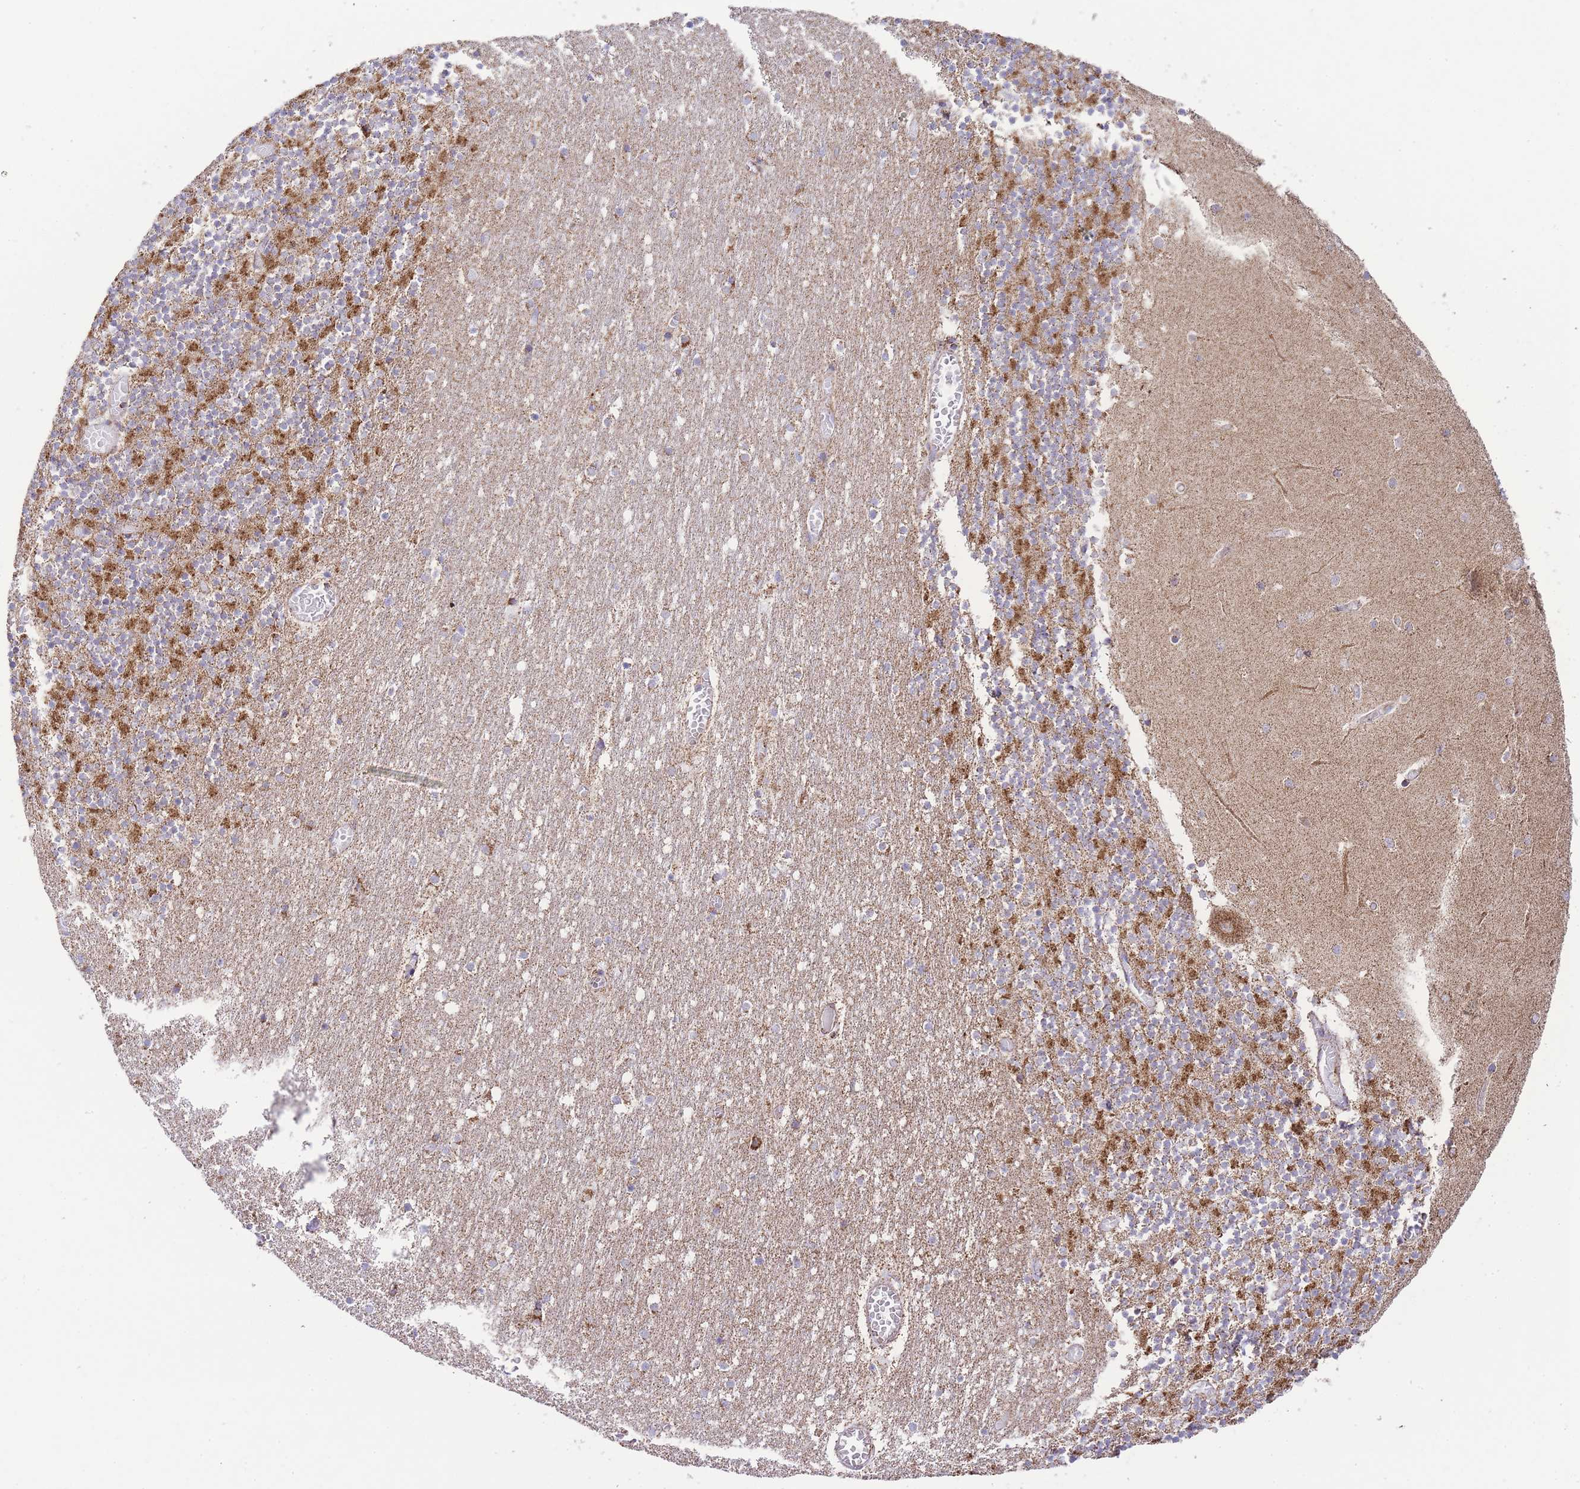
{"staining": {"intensity": "strong", "quantity": "25%-75%", "location": "cytoplasmic/membranous"}, "tissue": "cerebellum", "cell_type": "Cells in granular layer", "image_type": "normal", "snomed": [{"axis": "morphology", "description": "Normal tissue, NOS"}, {"axis": "topography", "description": "Cerebellum"}], "caption": "An IHC histopathology image of normal tissue is shown. Protein staining in brown labels strong cytoplasmic/membranous positivity in cerebellum within cells in granular layer. (Stains: DAB (3,3'-diaminobenzidine) in brown, nuclei in blue, Microscopy: brightfield microscopy at high magnification).", "gene": "GSTM1", "patient": {"sex": "female", "age": 28}}